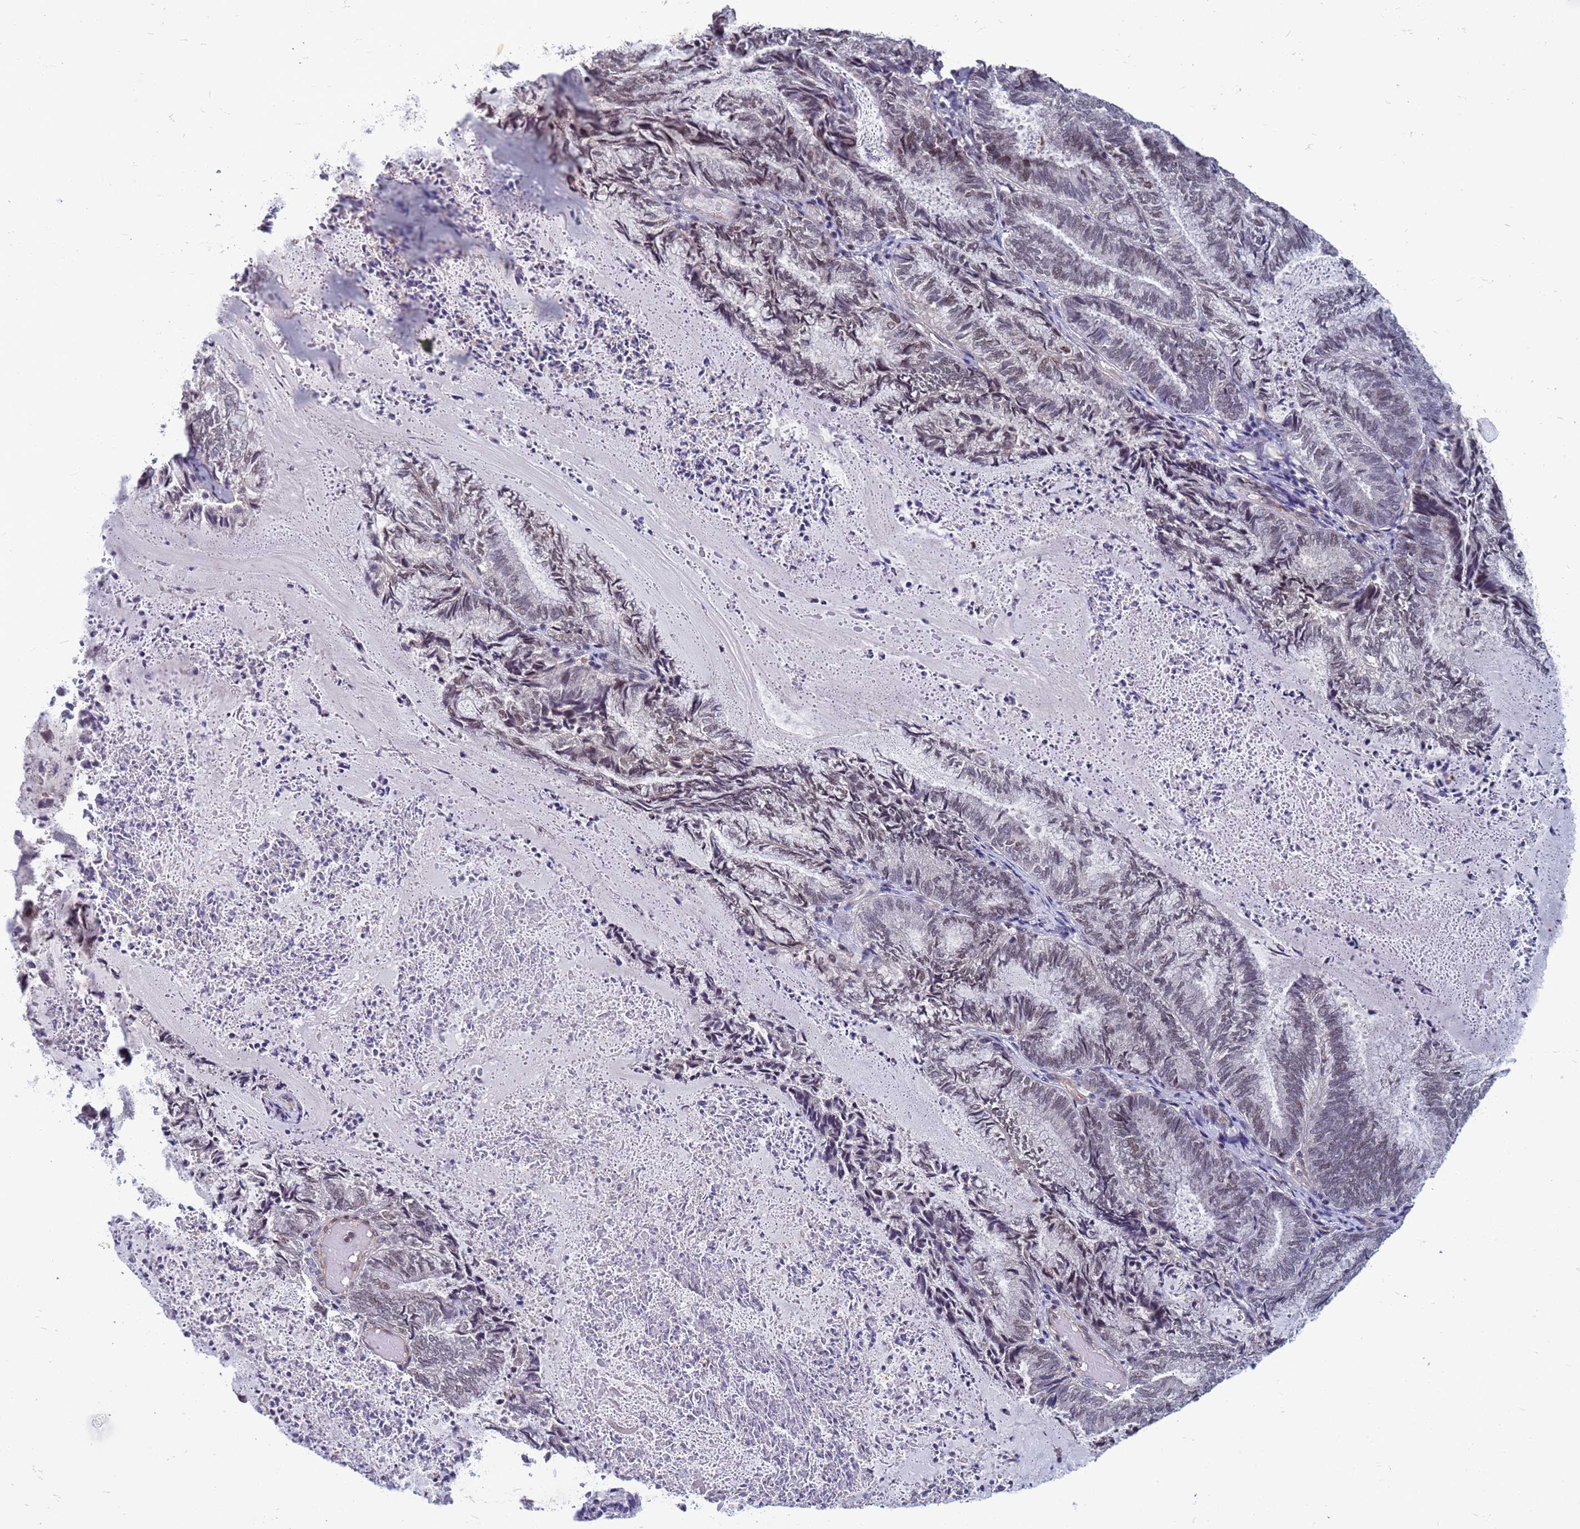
{"staining": {"intensity": "weak", "quantity": "25%-75%", "location": "nuclear"}, "tissue": "endometrial cancer", "cell_type": "Tumor cells", "image_type": "cancer", "snomed": [{"axis": "morphology", "description": "Adenocarcinoma, NOS"}, {"axis": "topography", "description": "Endometrium"}], "caption": "Immunohistochemistry (IHC) photomicrograph of neoplastic tissue: endometrial adenocarcinoma stained using immunohistochemistry (IHC) exhibits low levels of weak protein expression localized specifically in the nuclear of tumor cells, appearing as a nuclear brown color.", "gene": "NSL1", "patient": {"sex": "female", "age": 80}}